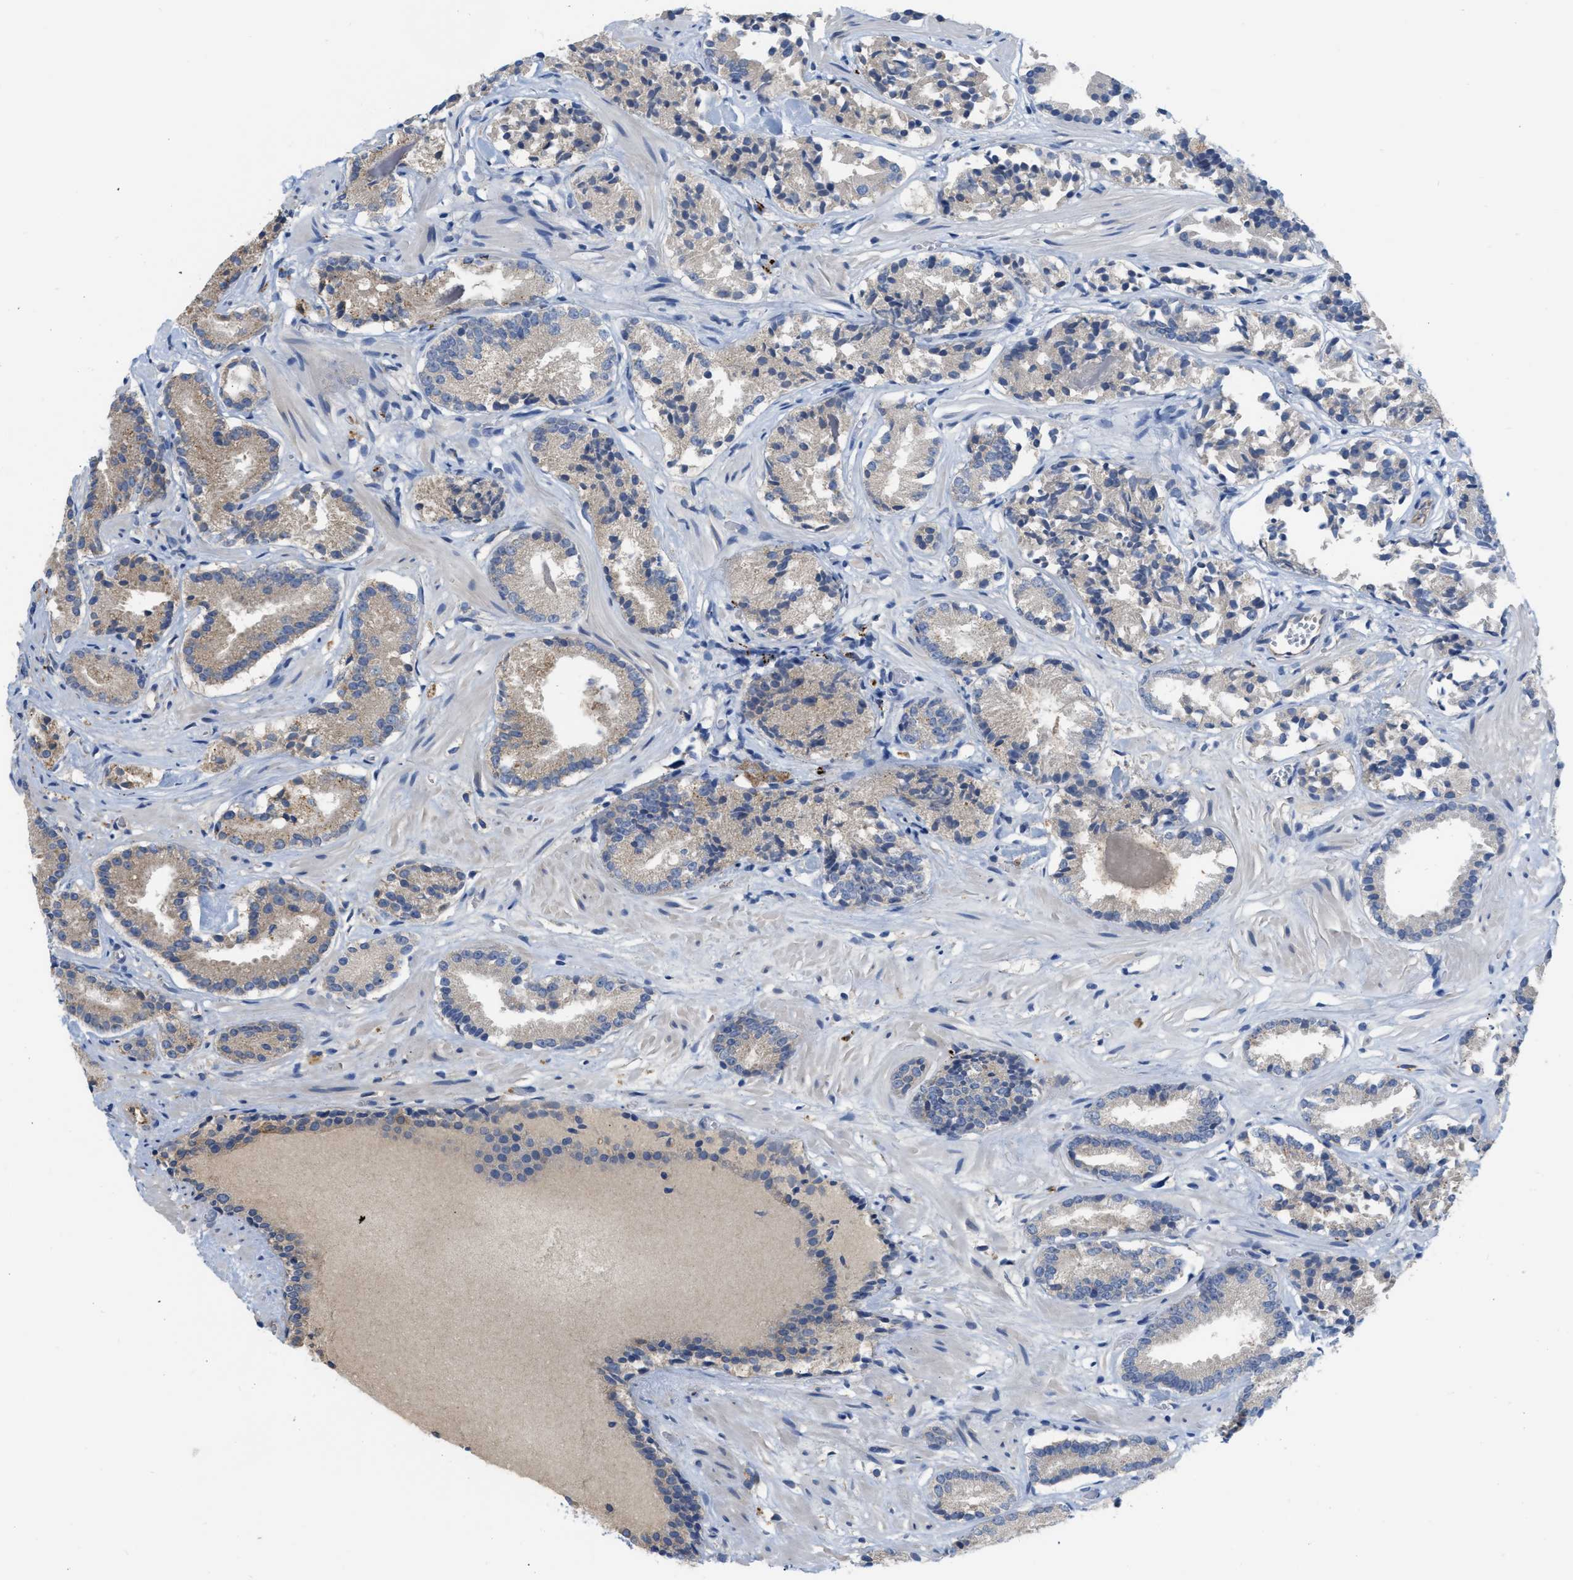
{"staining": {"intensity": "negative", "quantity": "none", "location": "none"}, "tissue": "prostate cancer", "cell_type": "Tumor cells", "image_type": "cancer", "snomed": [{"axis": "morphology", "description": "Adenocarcinoma, Low grade"}, {"axis": "topography", "description": "Prostate"}], "caption": "Human prostate low-grade adenocarcinoma stained for a protein using immunohistochemistry (IHC) demonstrates no expression in tumor cells.", "gene": "NAPEPLD", "patient": {"sex": "male", "age": 51}}